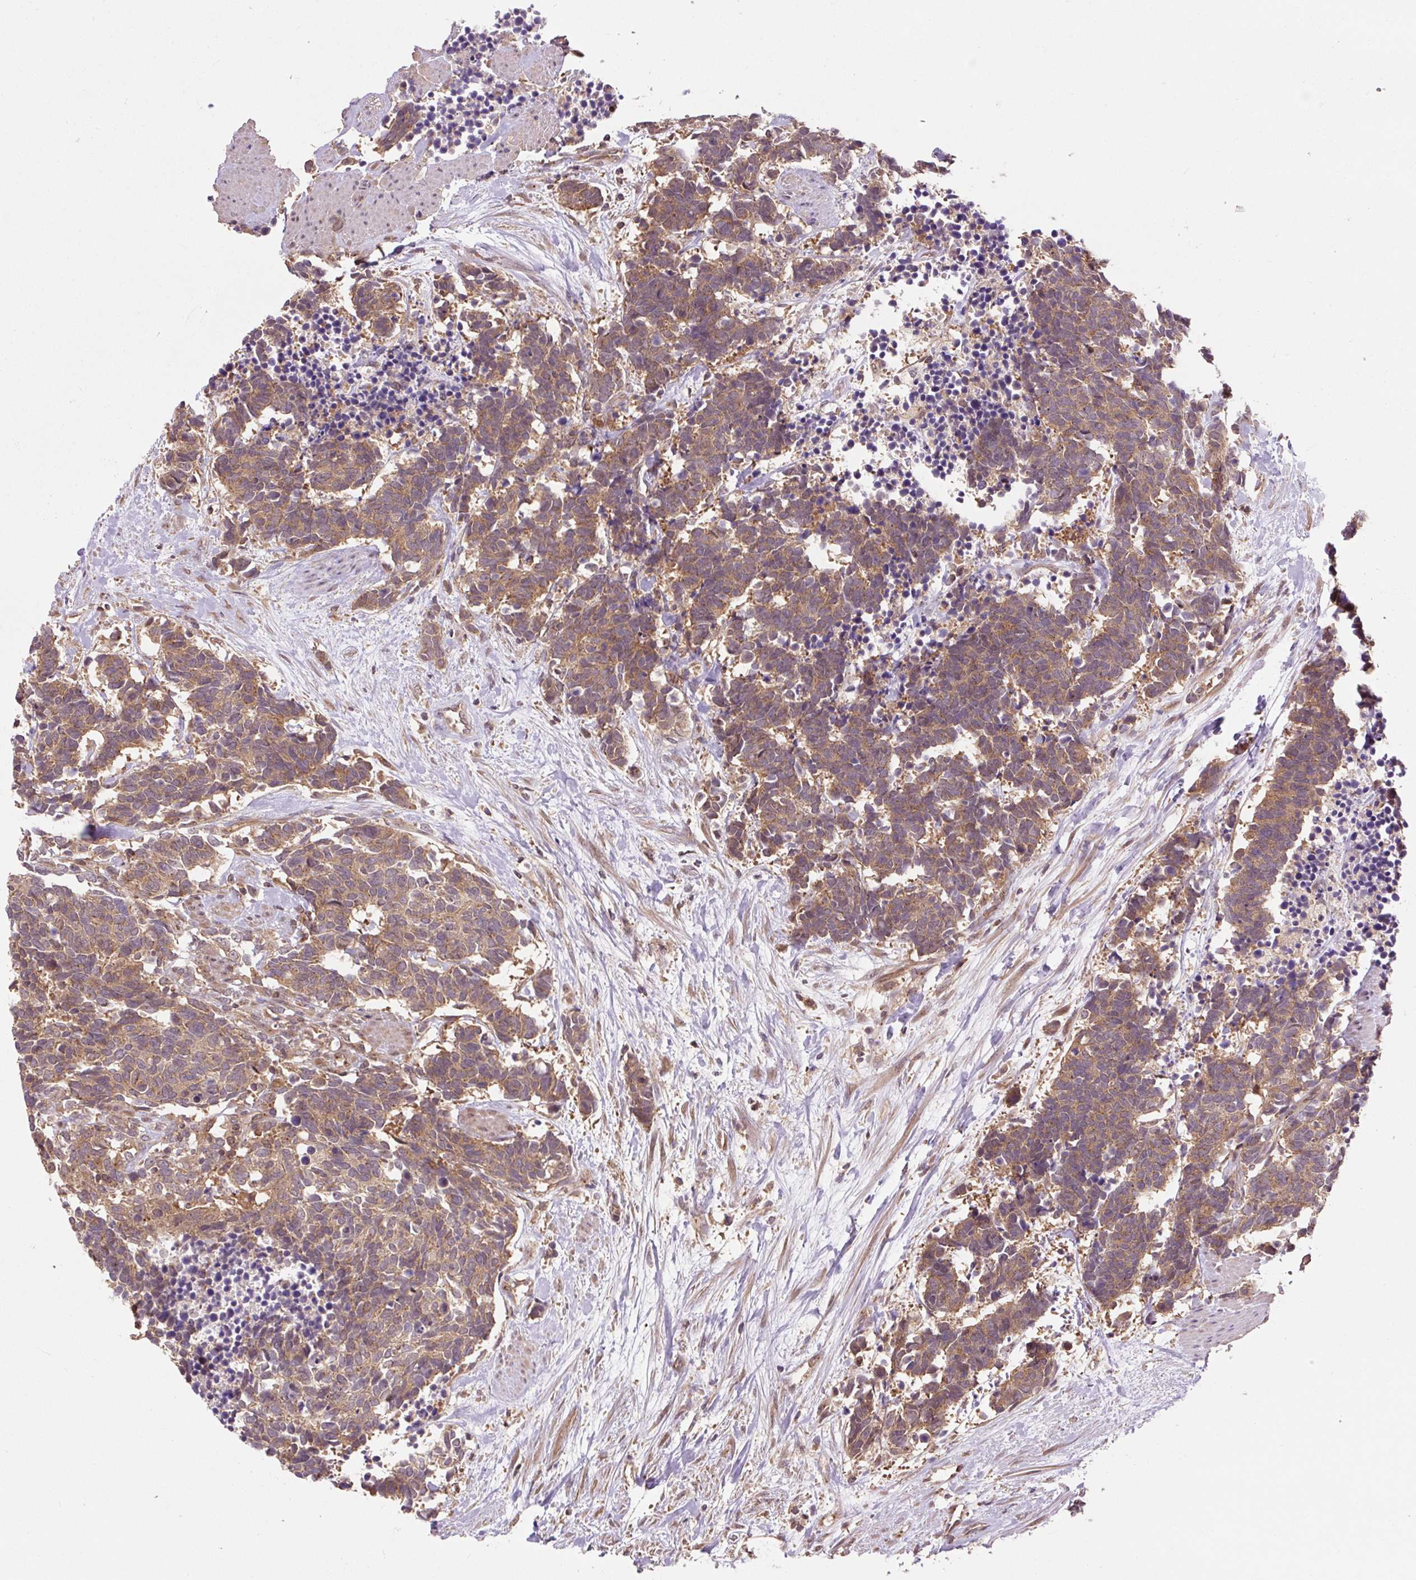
{"staining": {"intensity": "moderate", "quantity": ">75%", "location": "cytoplasmic/membranous"}, "tissue": "carcinoid", "cell_type": "Tumor cells", "image_type": "cancer", "snomed": [{"axis": "morphology", "description": "Carcinoma, NOS"}, {"axis": "morphology", "description": "Carcinoid, malignant, NOS"}, {"axis": "topography", "description": "Prostate"}], "caption": "A brown stain labels moderate cytoplasmic/membranous positivity of a protein in human carcinoid (malignant) tumor cells.", "gene": "MMS19", "patient": {"sex": "male", "age": 57}}